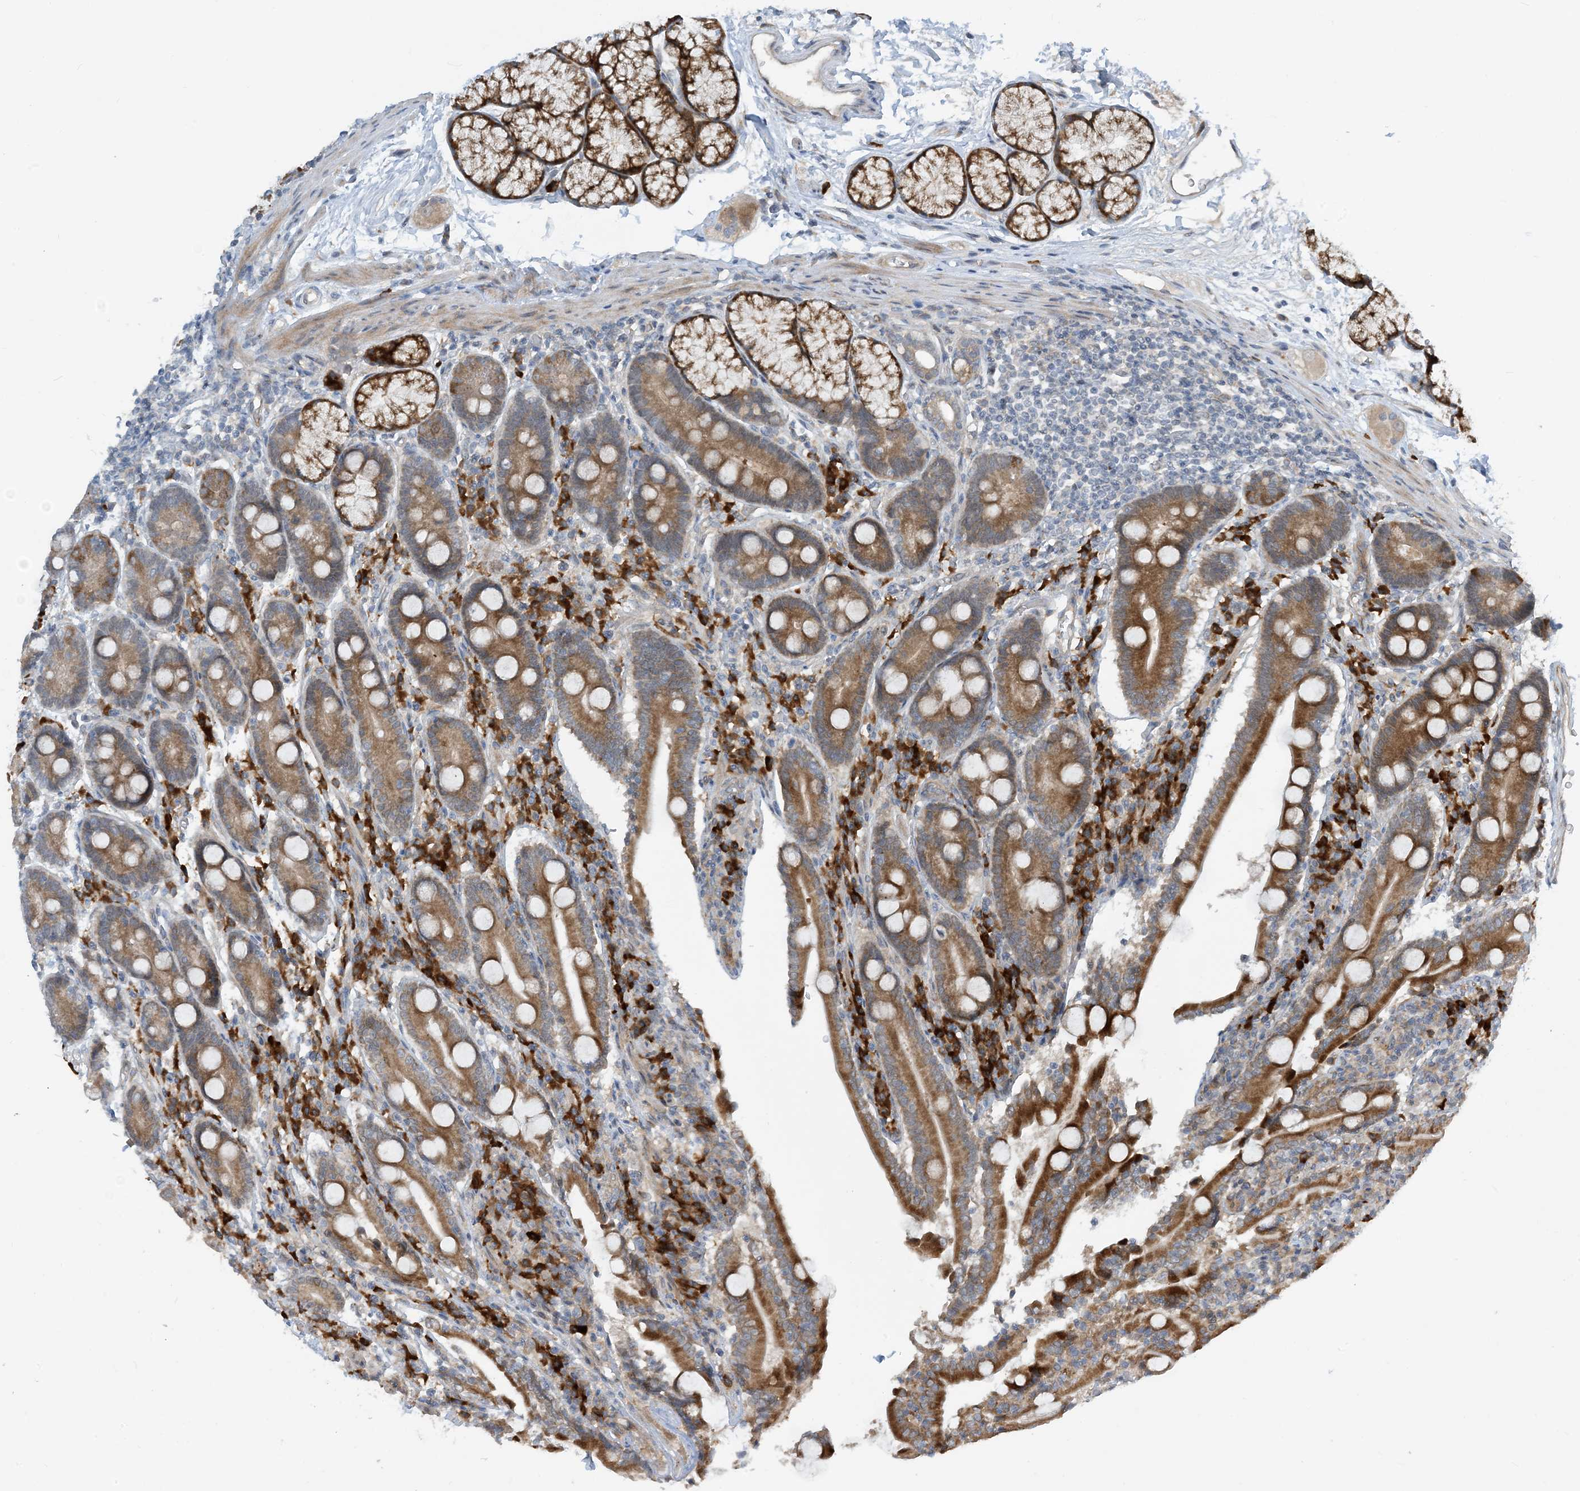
{"staining": {"intensity": "moderate", "quantity": ">75%", "location": "cytoplasmic/membranous"}, "tissue": "duodenum", "cell_type": "Glandular cells", "image_type": "normal", "snomed": [{"axis": "morphology", "description": "Normal tissue, NOS"}, {"axis": "topography", "description": "Duodenum"}], "caption": "Immunohistochemistry (IHC) histopathology image of normal duodenum: duodenum stained using IHC displays medium levels of moderate protein expression localized specifically in the cytoplasmic/membranous of glandular cells, appearing as a cytoplasmic/membranous brown color.", "gene": "PHOSPHO2", "patient": {"sex": "male", "age": 35}}